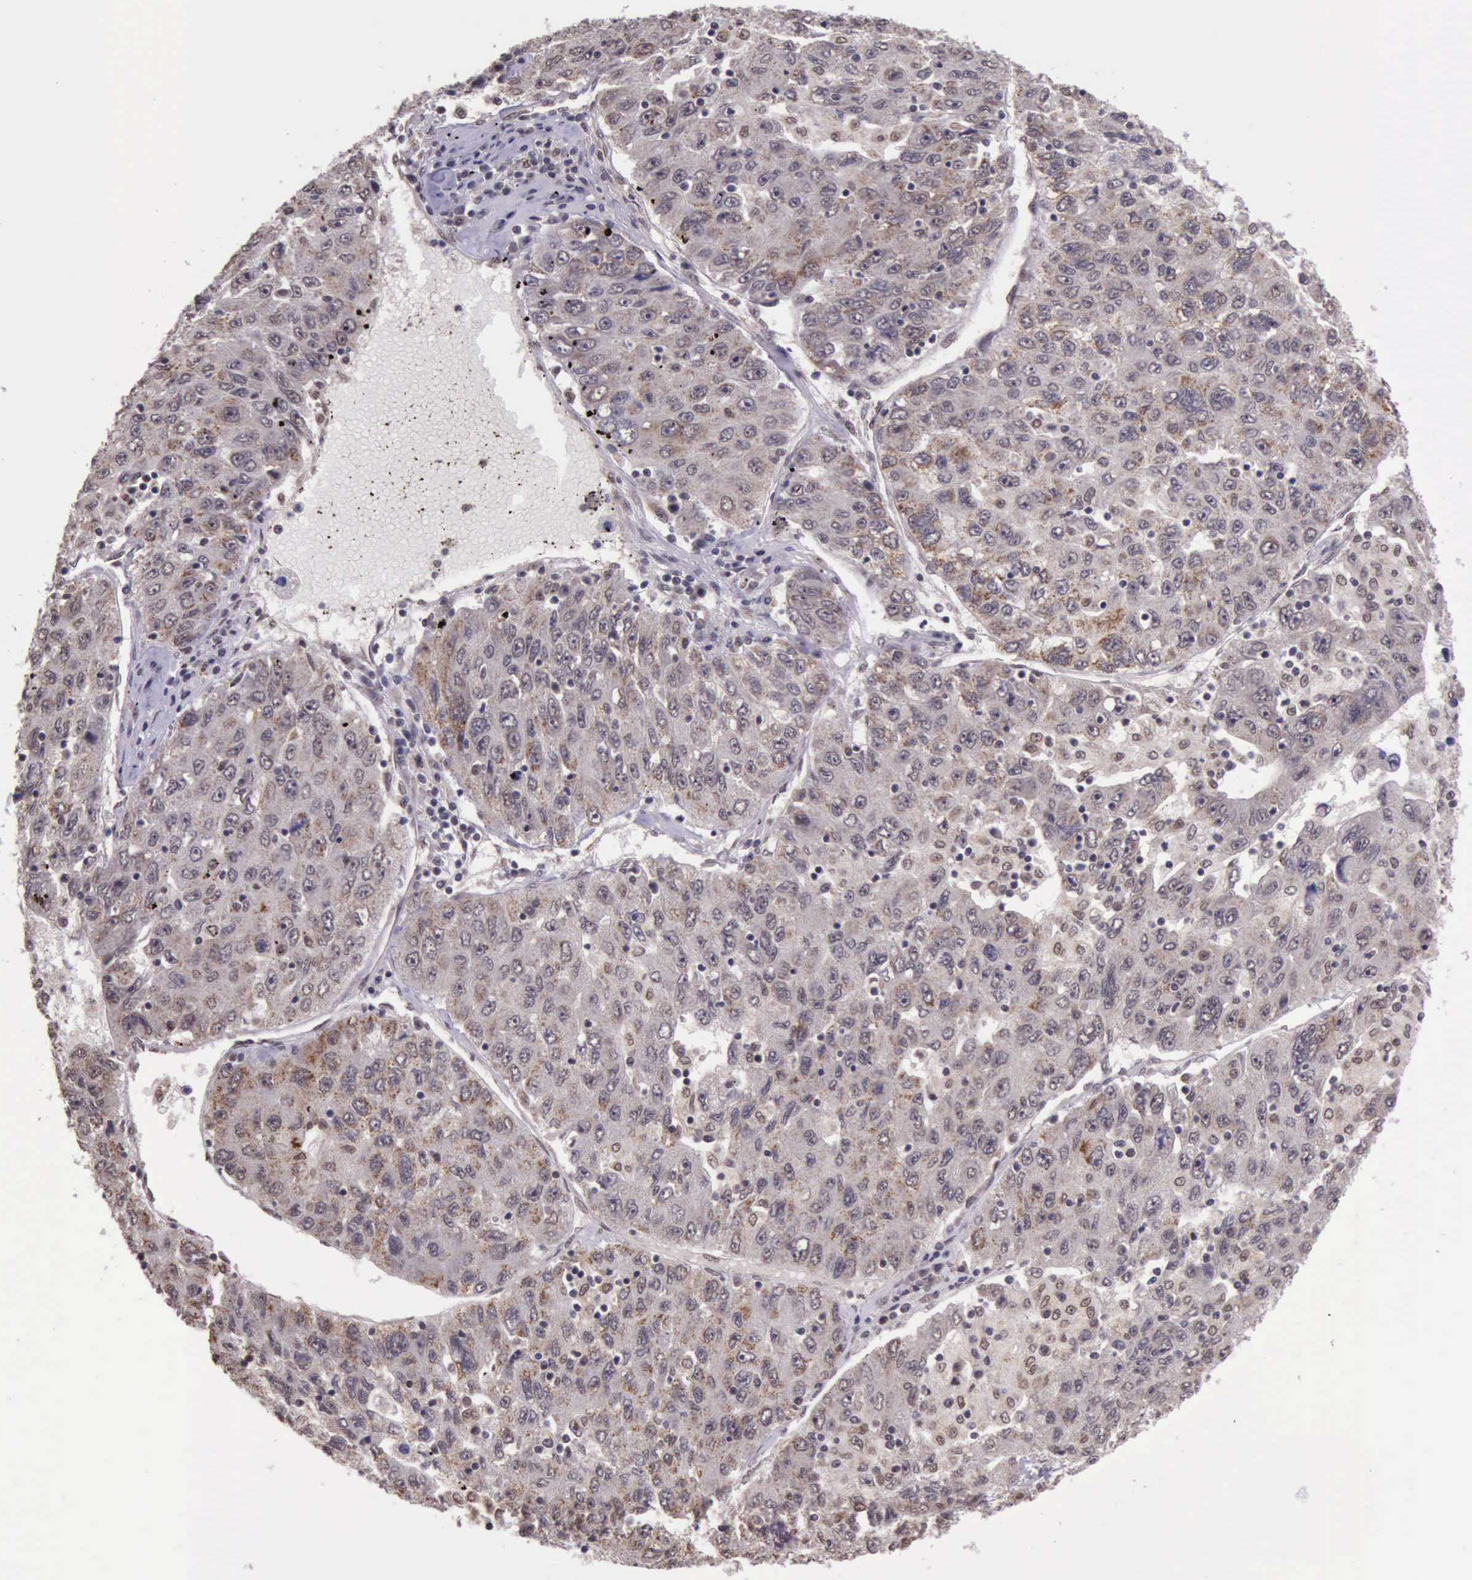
{"staining": {"intensity": "weak", "quantity": ">75%", "location": "cytoplasmic/membranous"}, "tissue": "liver cancer", "cell_type": "Tumor cells", "image_type": "cancer", "snomed": [{"axis": "morphology", "description": "Carcinoma, Hepatocellular, NOS"}, {"axis": "topography", "description": "Liver"}], "caption": "Weak cytoplasmic/membranous staining for a protein is present in about >75% of tumor cells of liver cancer using IHC.", "gene": "PRPF39", "patient": {"sex": "male", "age": 49}}